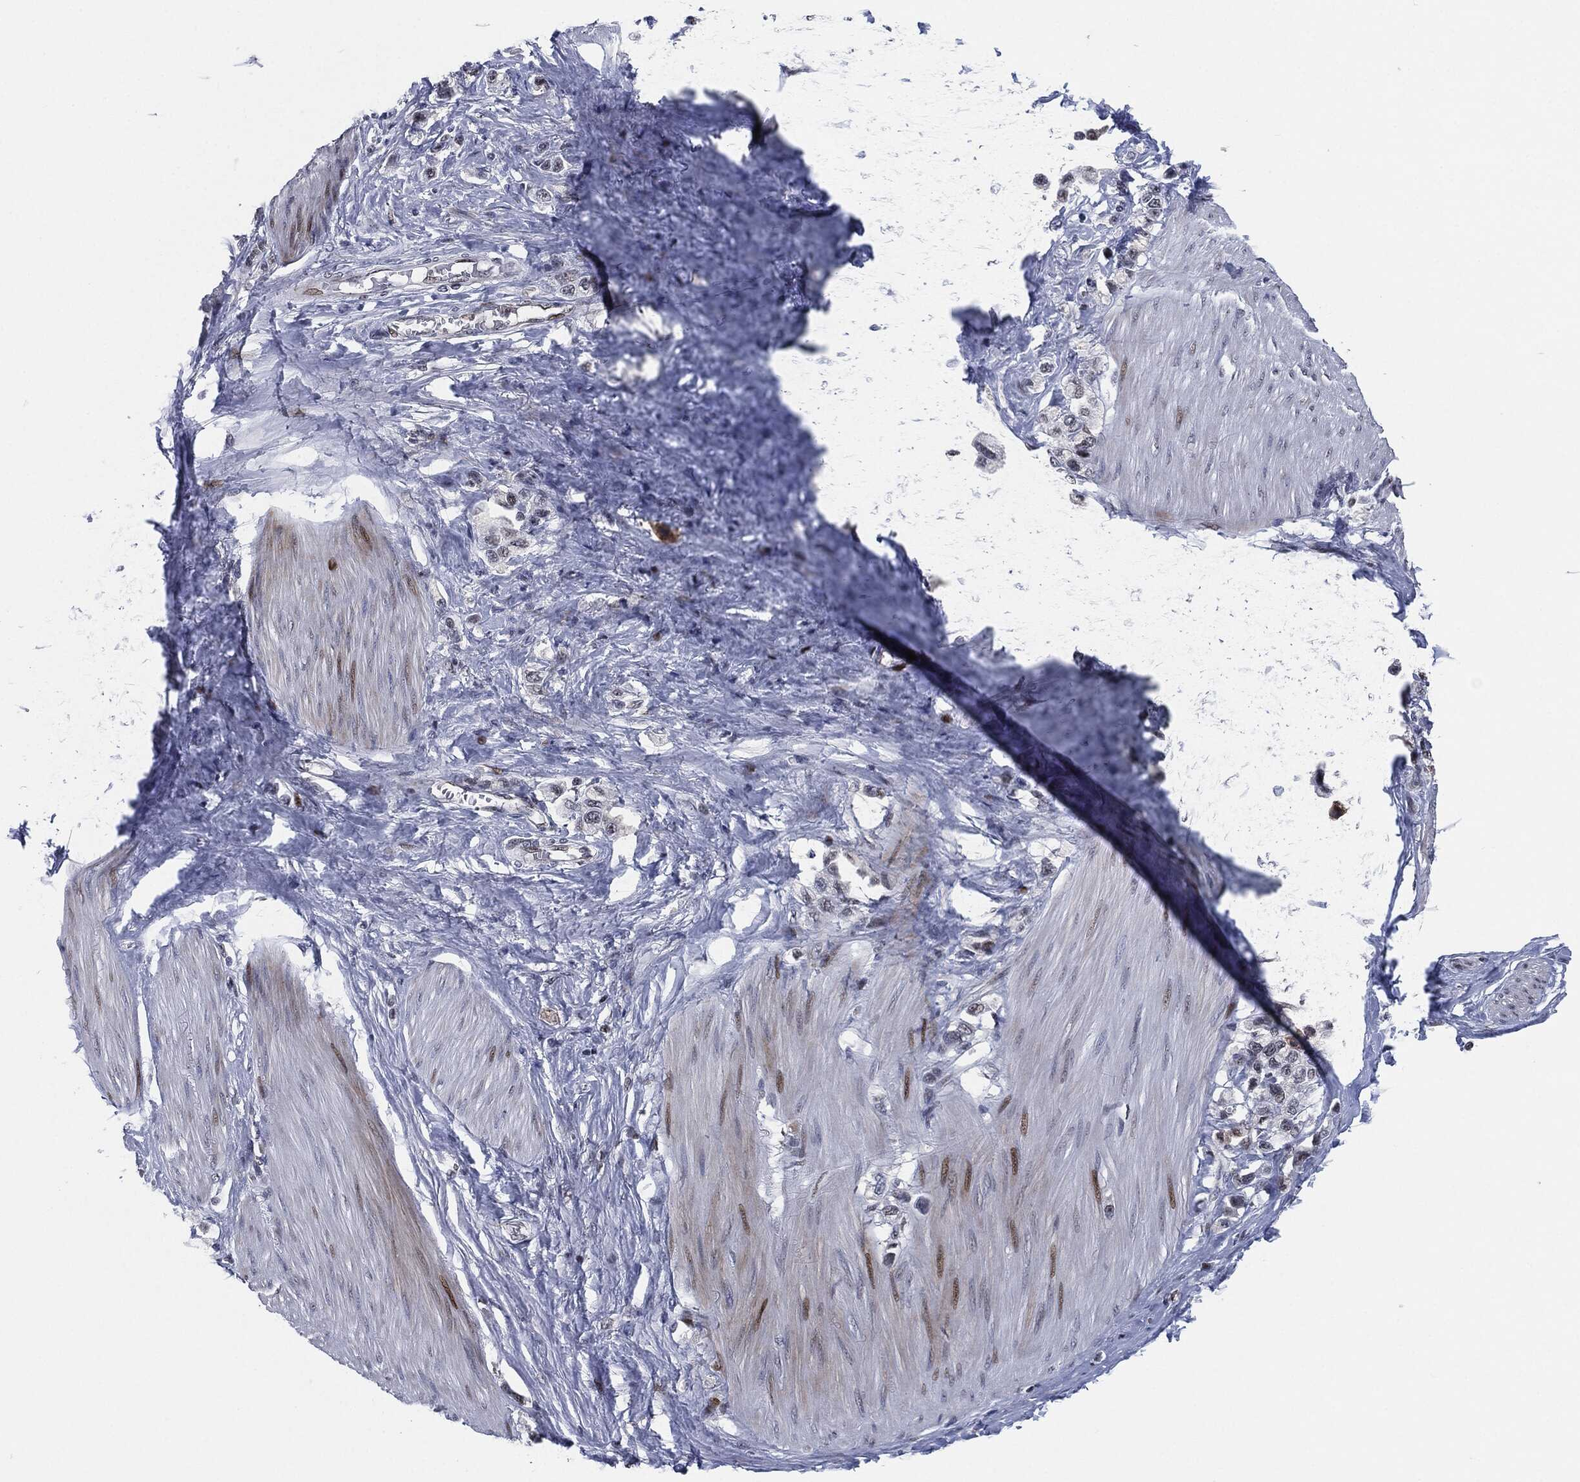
{"staining": {"intensity": "strong", "quantity": "<25%", "location": "cytoplasmic/membranous,nuclear"}, "tissue": "stomach cancer", "cell_type": "Tumor cells", "image_type": "cancer", "snomed": [{"axis": "morphology", "description": "Normal tissue, NOS"}, {"axis": "morphology", "description": "Adenocarcinoma, NOS"}, {"axis": "morphology", "description": "Adenocarcinoma, High grade"}, {"axis": "topography", "description": "Stomach, upper"}, {"axis": "topography", "description": "Stomach"}], "caption": "Human stomach adenocarcinoma (high-grade) stained for a protein (brown) shows strong cytoplasmic/membranous and nuclear positive staining in approximately <25% of tumor cells.", "gene": "AKT2", "patient": {"sex": "female", "age": 65}}